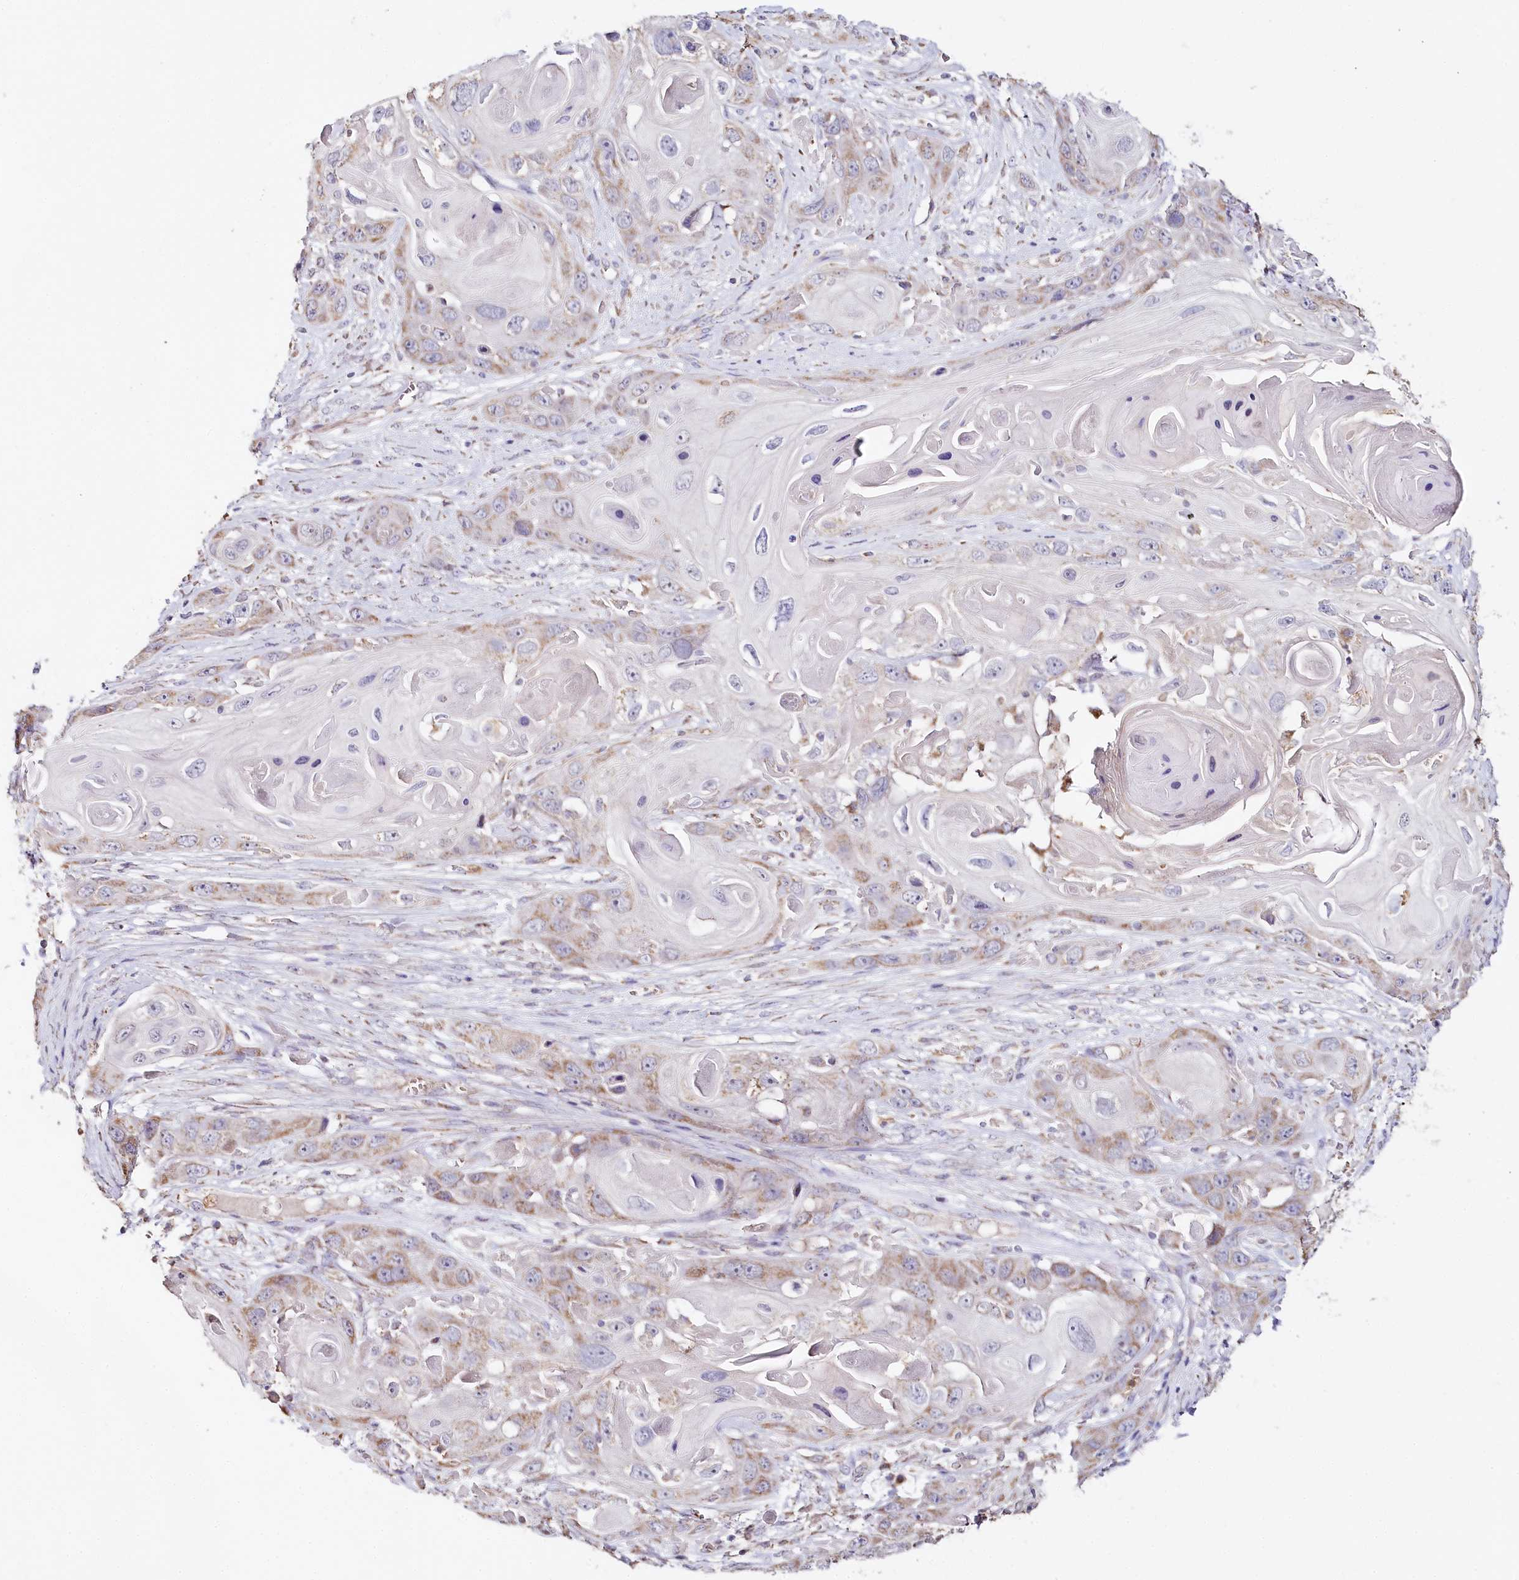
{"staining": {"intensity": "weak", "quantity": "25%-75%", "location": "cytoplasmic/membranous"}, "tissue": "skin cancer", "cell_type": "Tumor cells", "image_type": "cancer", "snomed": [{"axis": "morphology", "description": "Squamous cell carcinoma, NOS"}, {"axis": "topography", "description": "Skin"}], "caption": "A high-resolution image shows immunohistochemistry staining of squamous cell carcinoma (skin), which reveals weak cytoplasmic/membranous staining in about 25%-75% of tumor cells.", "gene": "MMP25", "patient": {"sex": "male", "age": 55}}